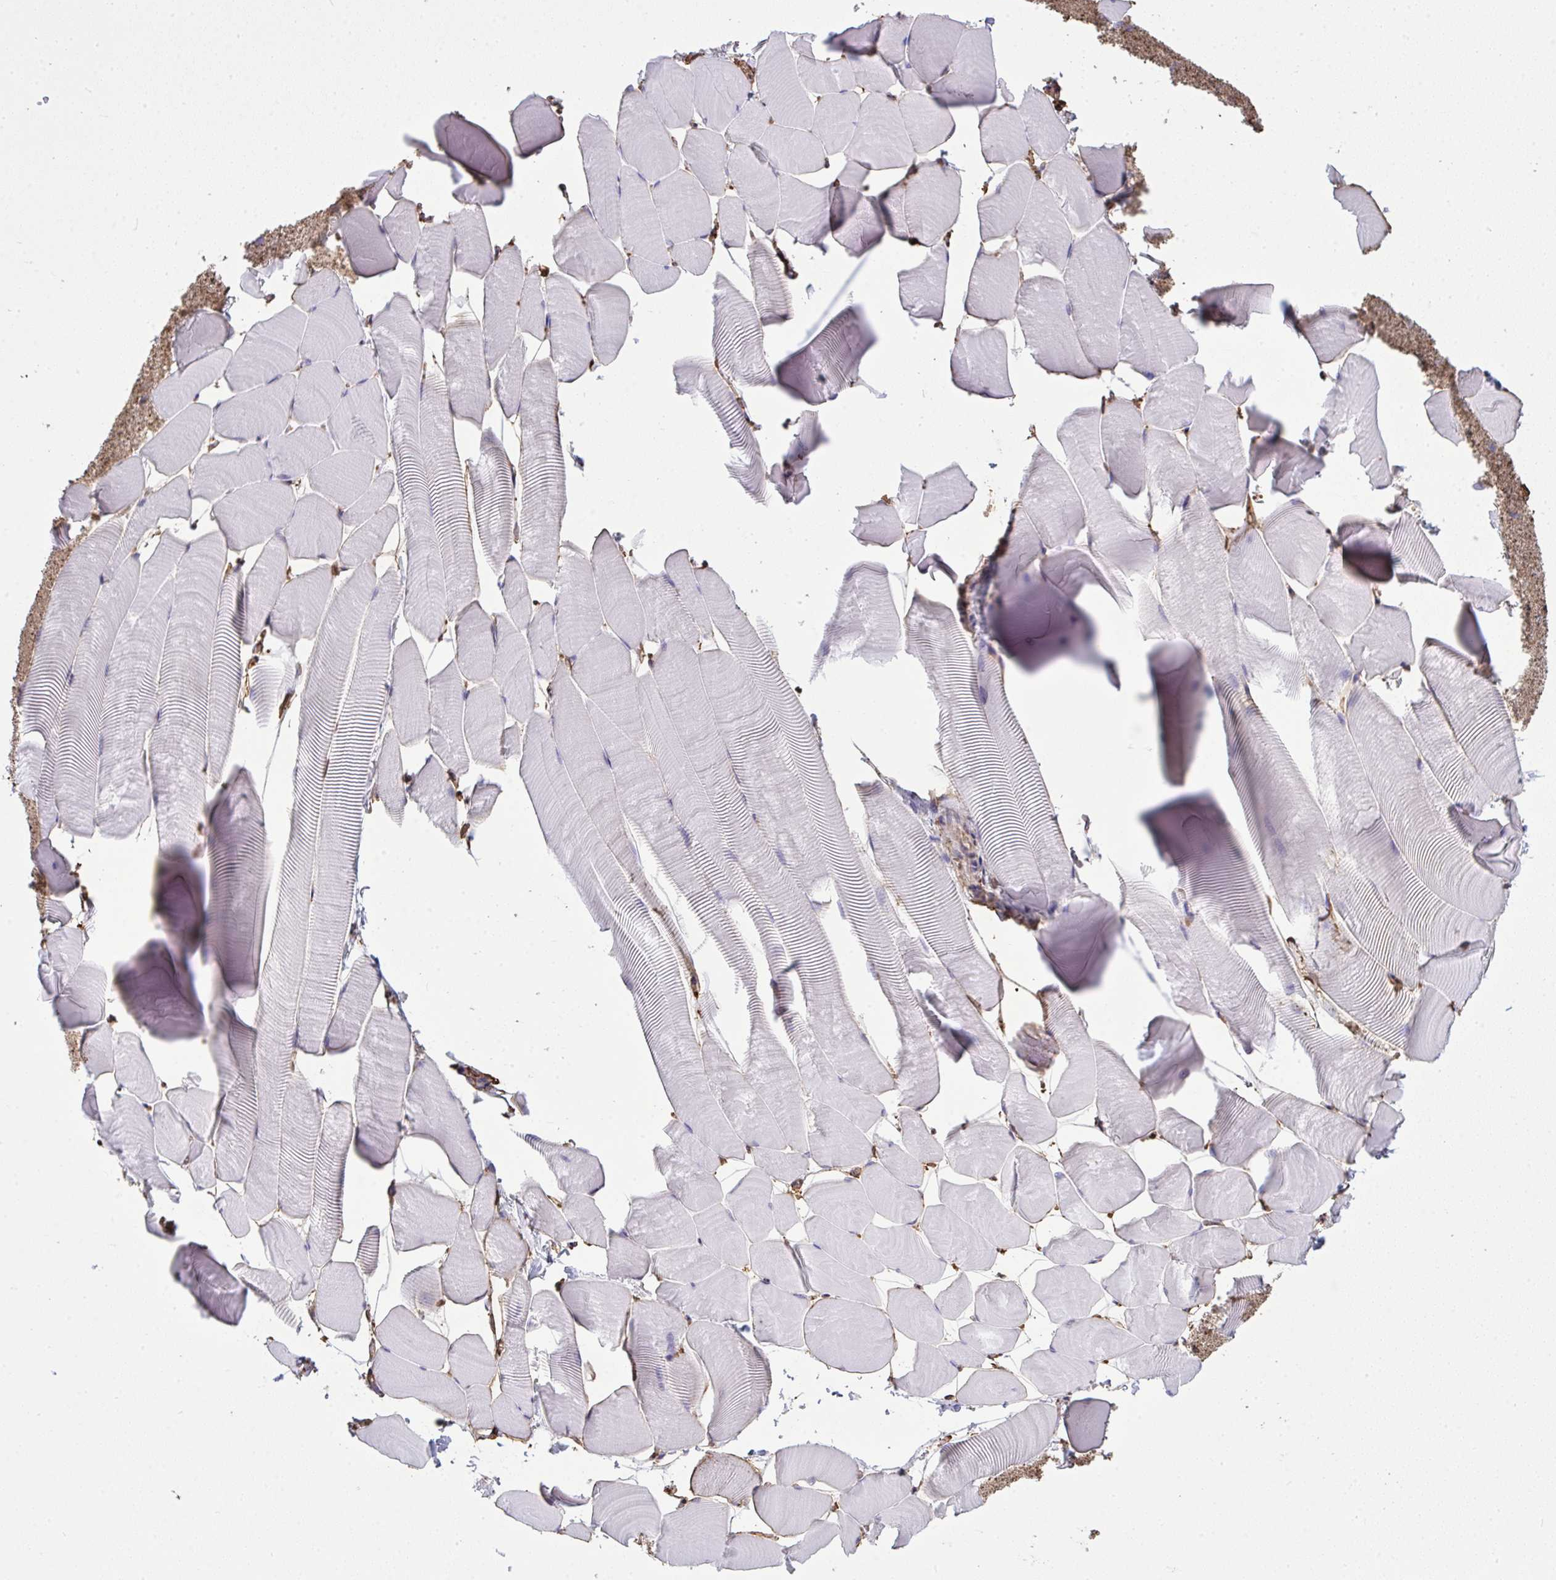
{"staining": {"intensity": "negative", "quantity": "none", "location": "none"}, "tissue": "skeletal muscle", "cell_type": "Myocytes", "image_type": "normal", "snomed": [{"axis": "morphology", "description": "Normal tissue, NOS"}, {"axis": "topography", "description": "Skeletal muscle"}], "caption": "Immunohistochemical staining of normal human skeletal muscle reveals no significant positivity in myocytes.", "gene": "ANXA5", "patient": {"sex": "male", "age": 25}}